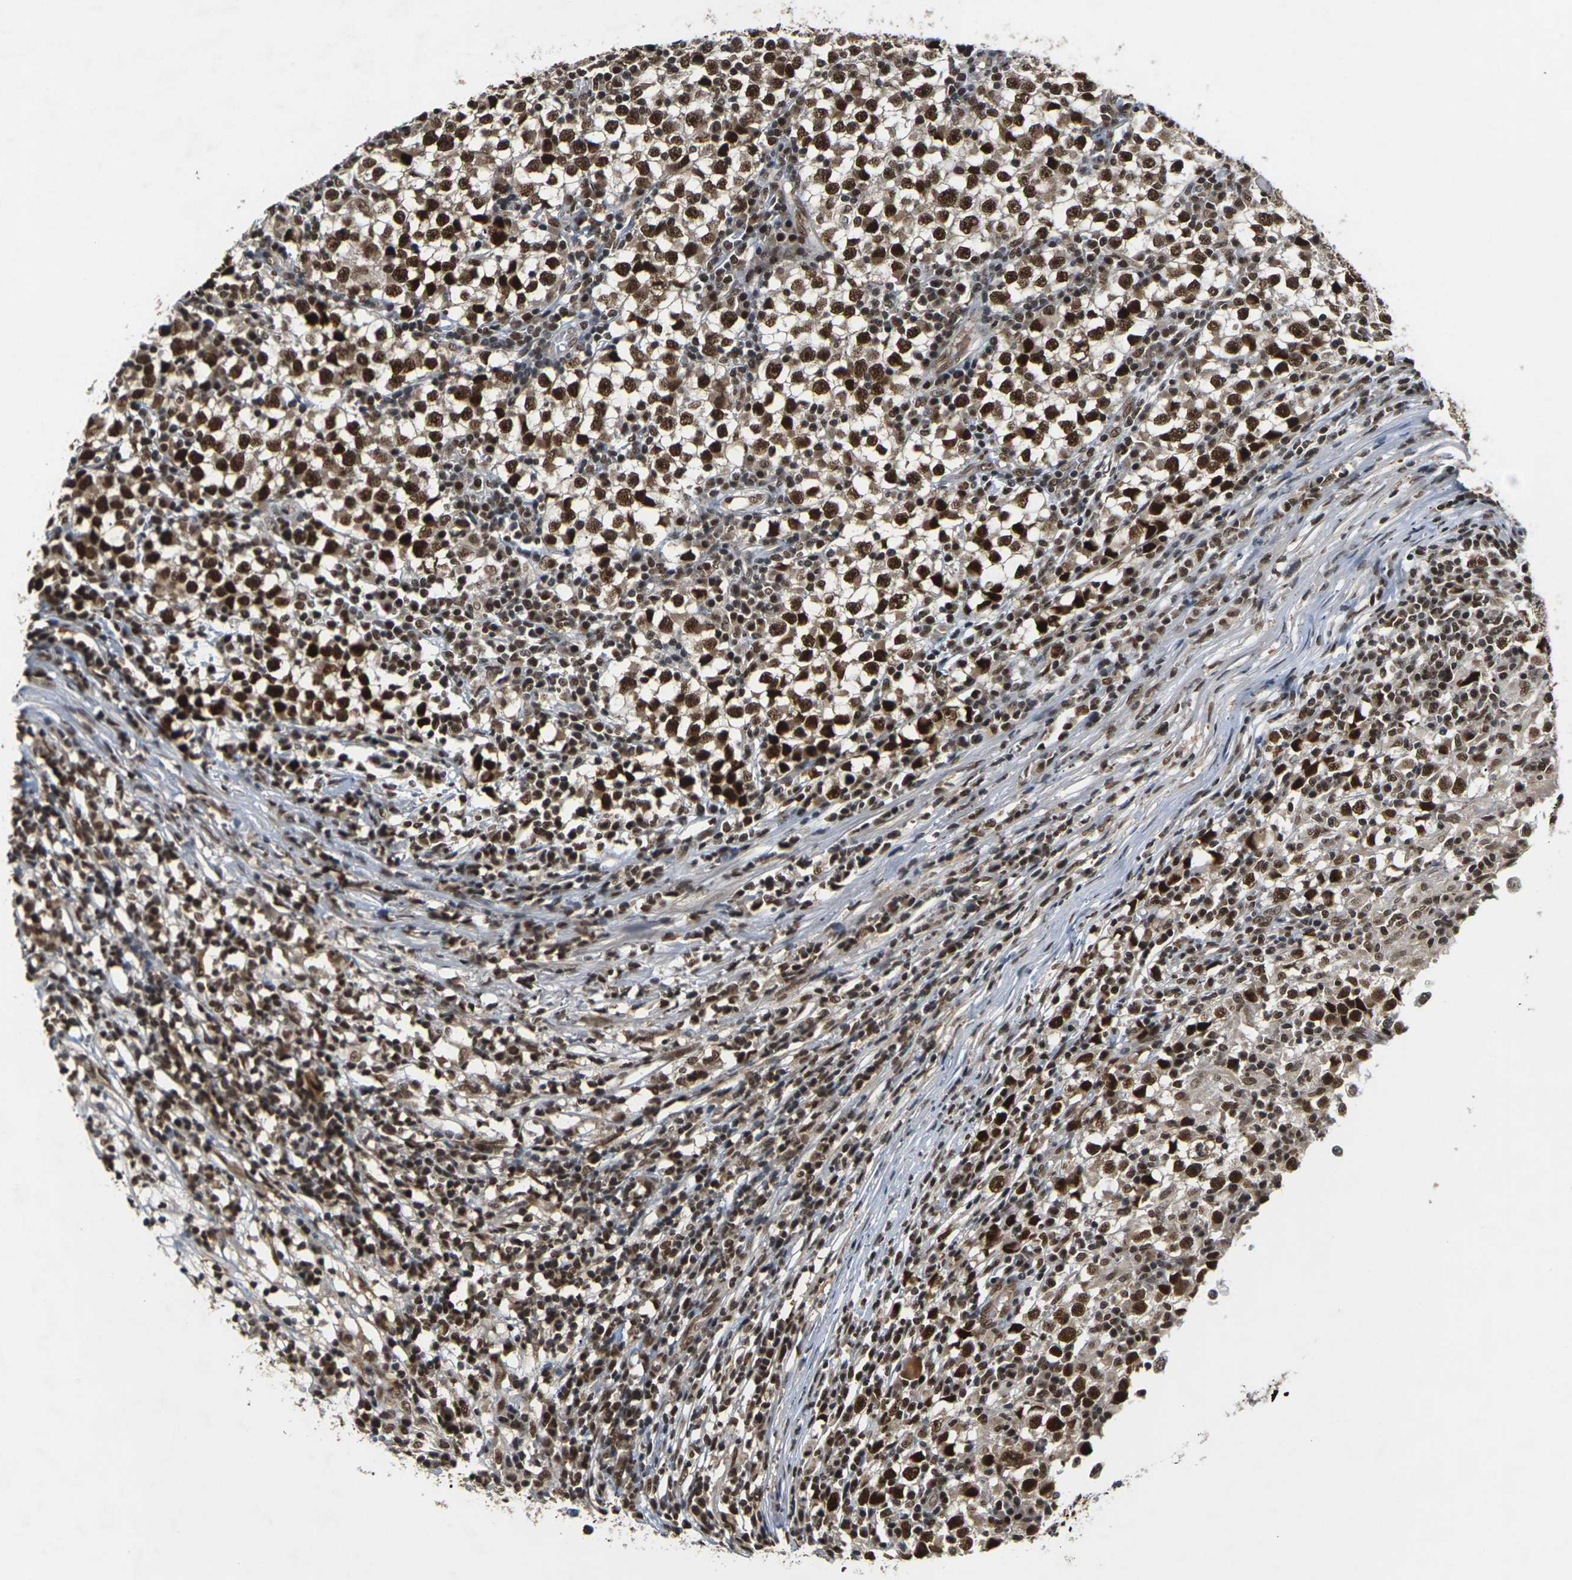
{"staining": {"intensity": "strong", "quantity": ">75%", "location": "nuclear"}, "tissue": "testis cancer", "cell_type": "Tumor cells", "image_type": "cancer", "snomed": [{"axis": "morphology", "description": "Seminoma, NOS"}, {"axis": "topography", "description": "Testis"}], "caption": "High-magnification brightfield microscopy of seminoma (testis) stained with DAB (3,3'-diaminobenzidine) (brown) and counterstained with hematoxylin (blue). tumor cells exhibit strong nuclear staining is identified in approximately>75% of cells.", "gene": "NELFA", "patient": {"sex": "male", "age": 65}}